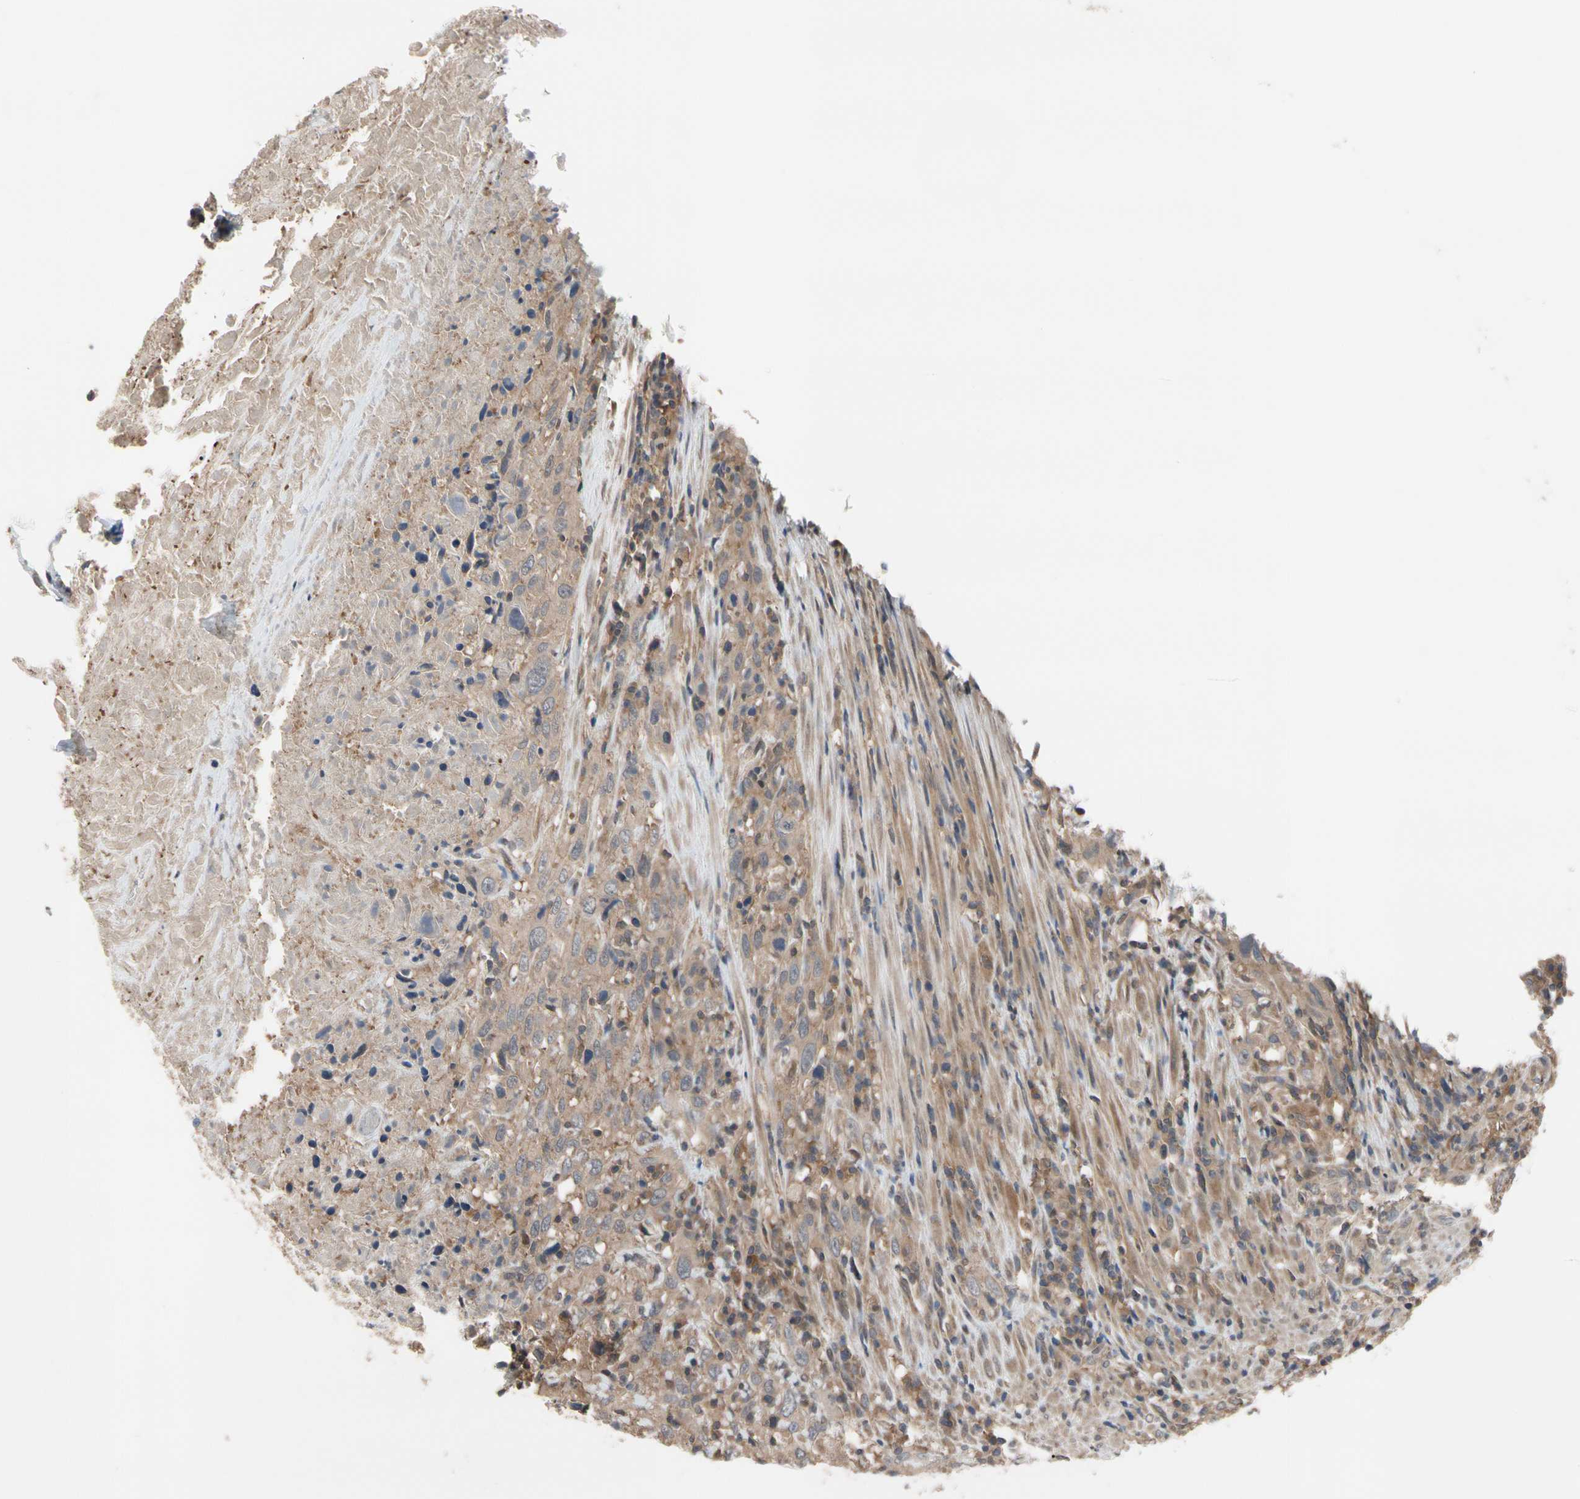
{"staining": {"intensity": "moderate", "quantity": ">75%", "location": "cytoplasmic/membranous"}, "tissue": "urothelial cancer", "cell_type": "Tumor cells", "image_type": "cancer", "snomed": [{"axis": "morphology", "description": "Urothelial carcinoma, High grade"}, {"axis": "topography", "description": "Urinary bladder"}], "caption": "This photomicrograph shows high-grade urothelial carcinoma stained with IHC to label a protein in brown. The cytoplasmic/membranous of tumor cells show moderate positivity for the protein. Nuclei are counter-stained blue.", "gene": "DPP8", "patient": {"sex": "male", "age": 61}}